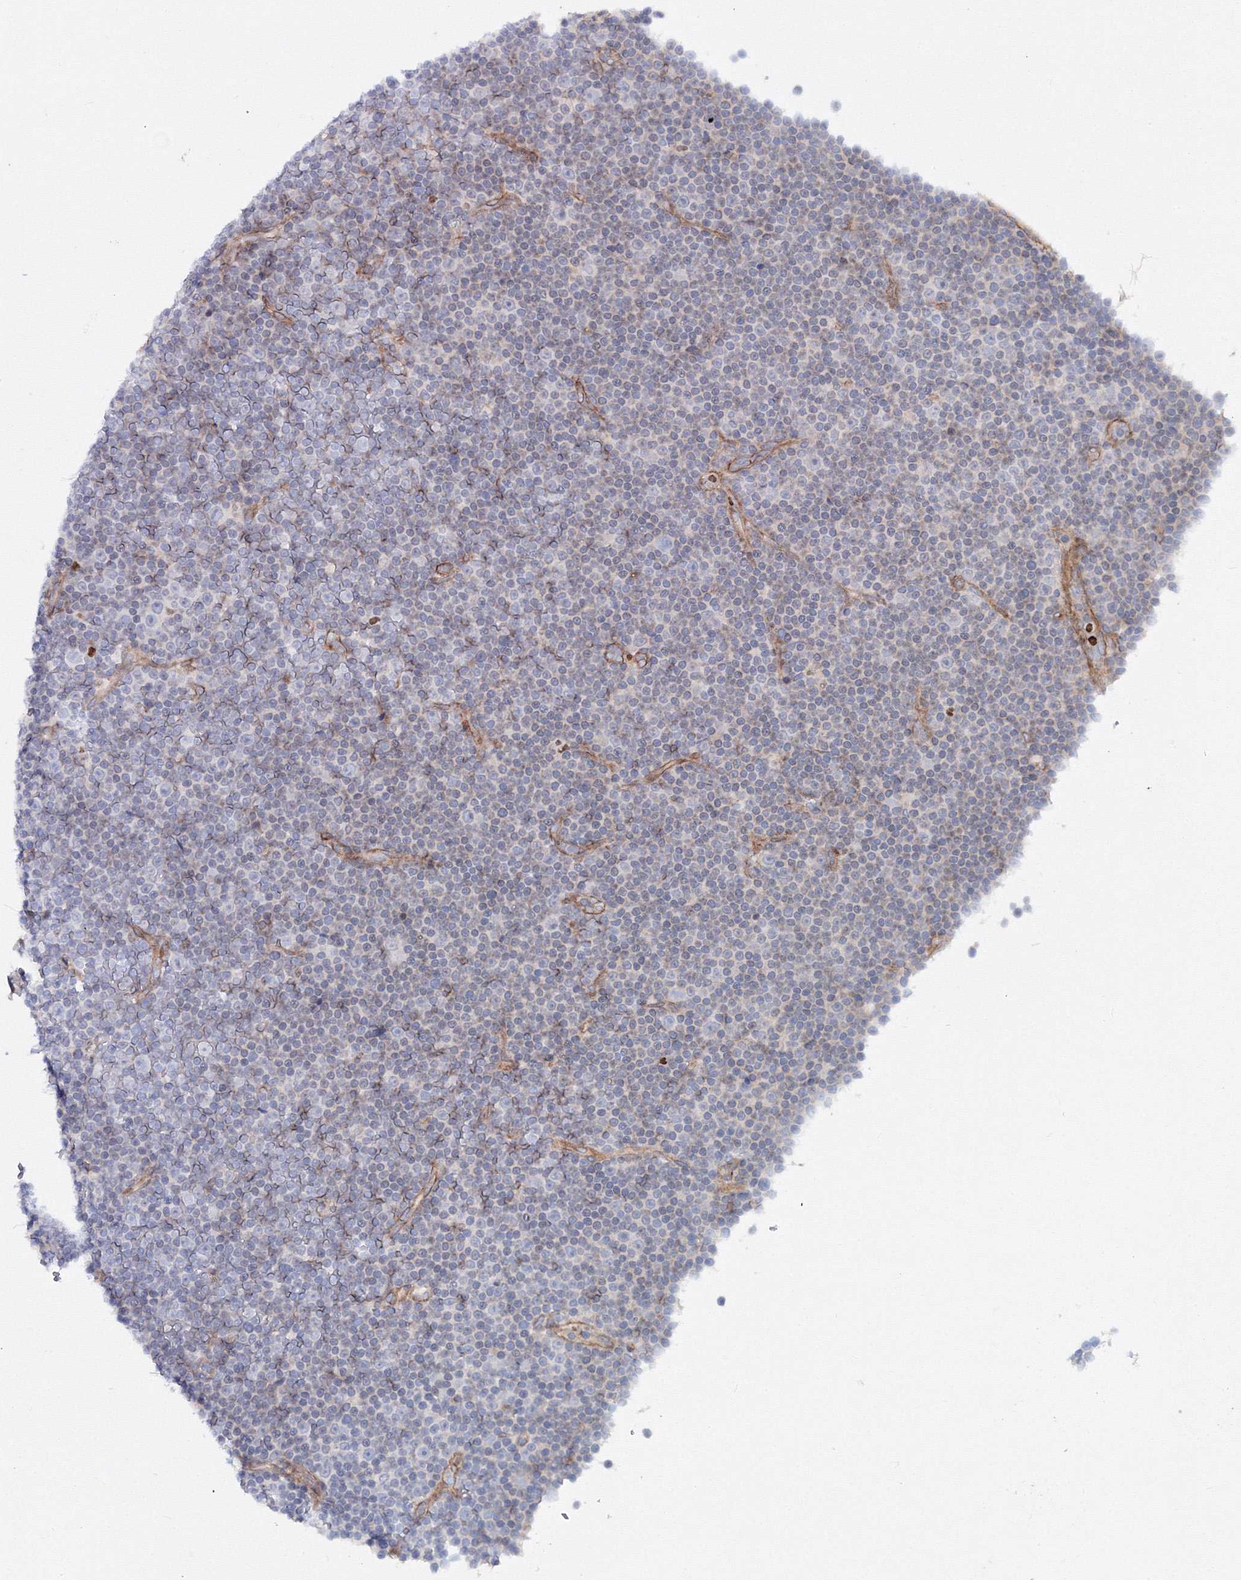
{"staining": {"intensity": "negative", "quantity": "none", "location": "none"}, "tissue": "lymphoma", "cell_type": "Tumor cells", "image_type": "cancer", "snomed": [{"axis": "morphology", "description": "Malignant lymphoma, non-Hodgkin's type, Low grade"}, {"axis": "topography", "description": "Lymph node"}], "caption": "There is no significant staining in tumor cells of lymphoma.", "gene": "C11orf52", "patient": {"sex": "female", "age": 67}}